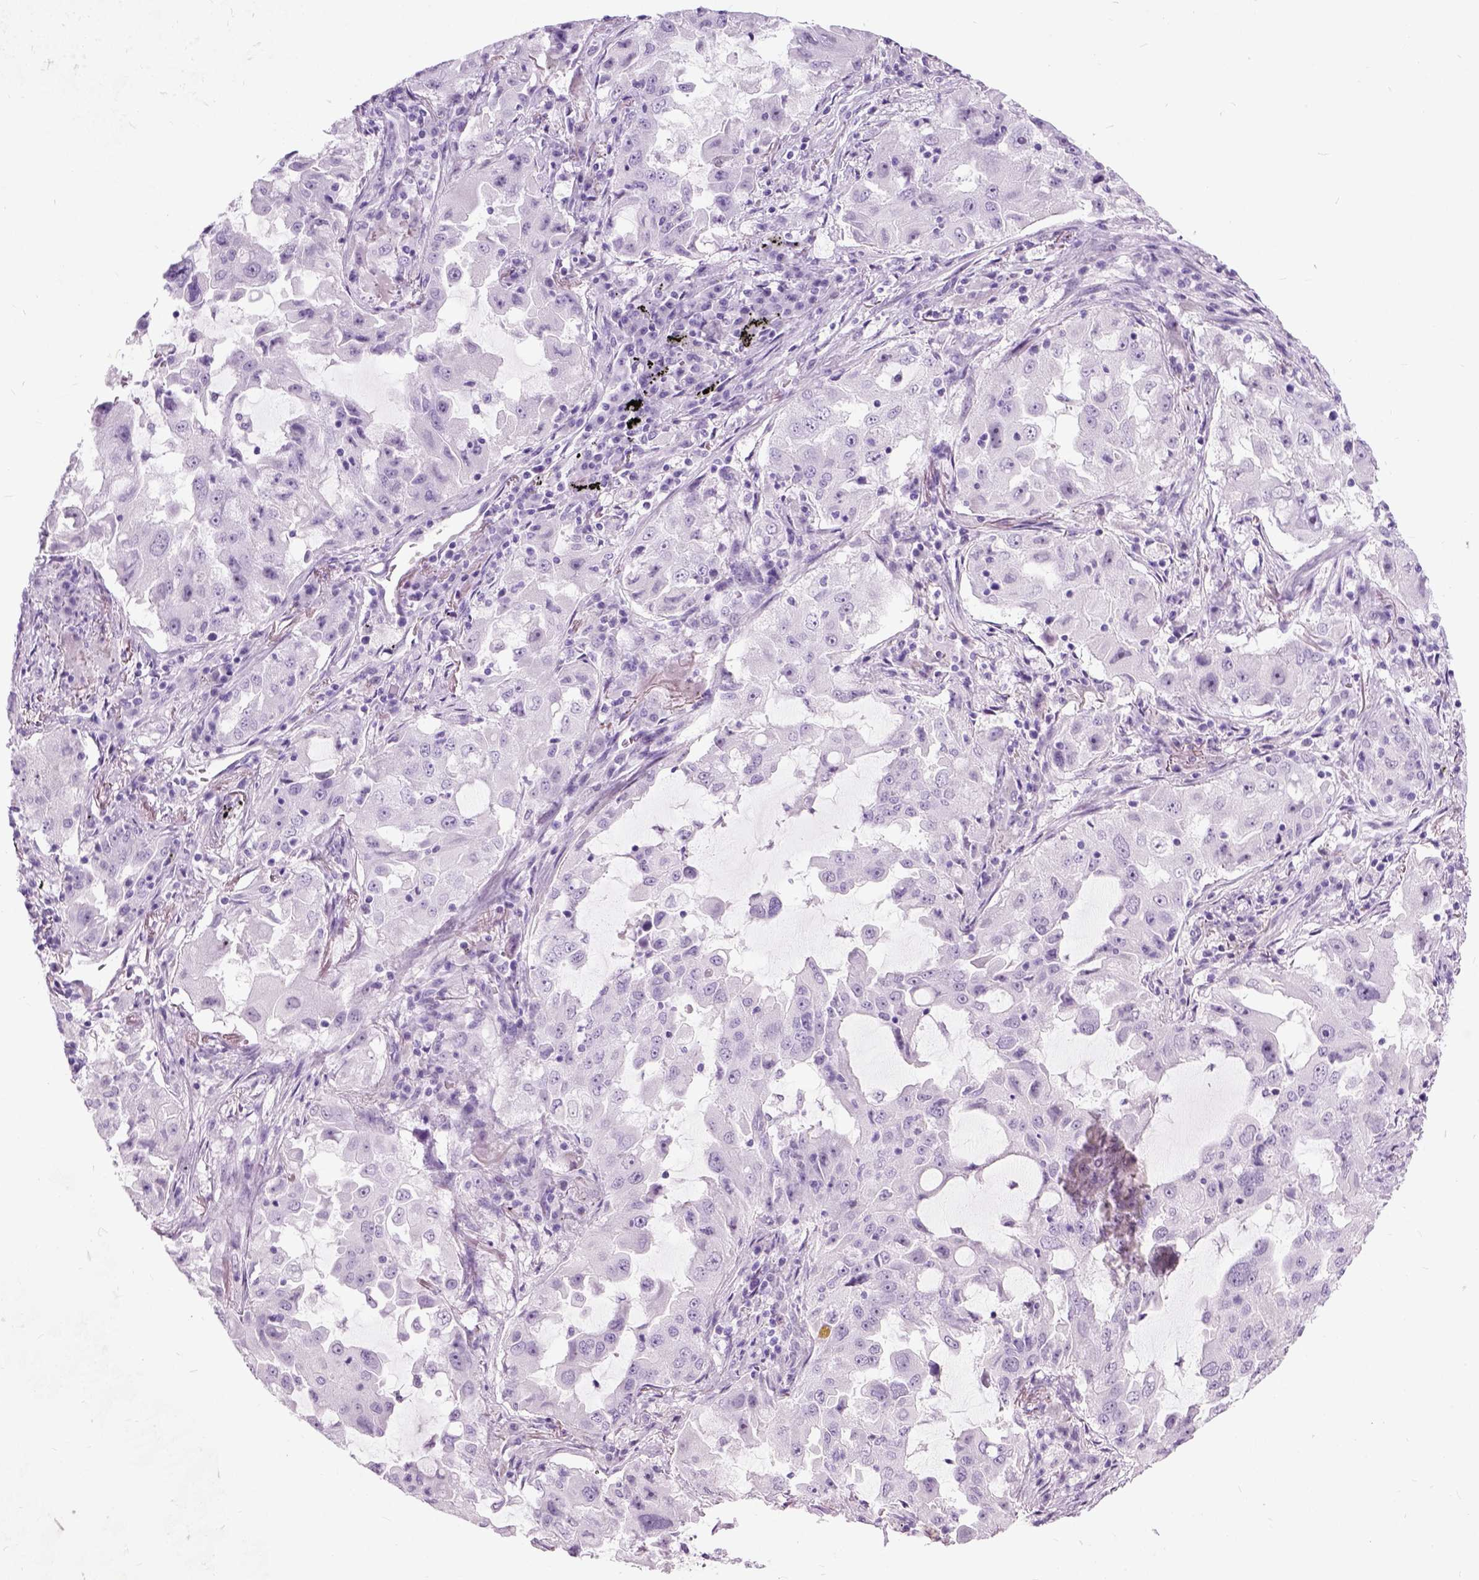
{"staining": {"intensity": "negative", "quantity": "none", "location": "none"}, "tissue": "lung cancer", "cell_type": "Tumor cells", "image_type": "cancer", "snomed": [{"axis": "morphology", "description": "Adenocarcinoma, NOS"}, {"axis": "topography", "description": "Lung"}], "caption": "DAB (3,3'-diaminobenzidine) immunohistochemical staining of human lung cancer (adenocarcinoma) demonstrates no significant staining in tumor cells.", "gene": "AXDND1", "patient": {"sex": "female", "age": 61}}